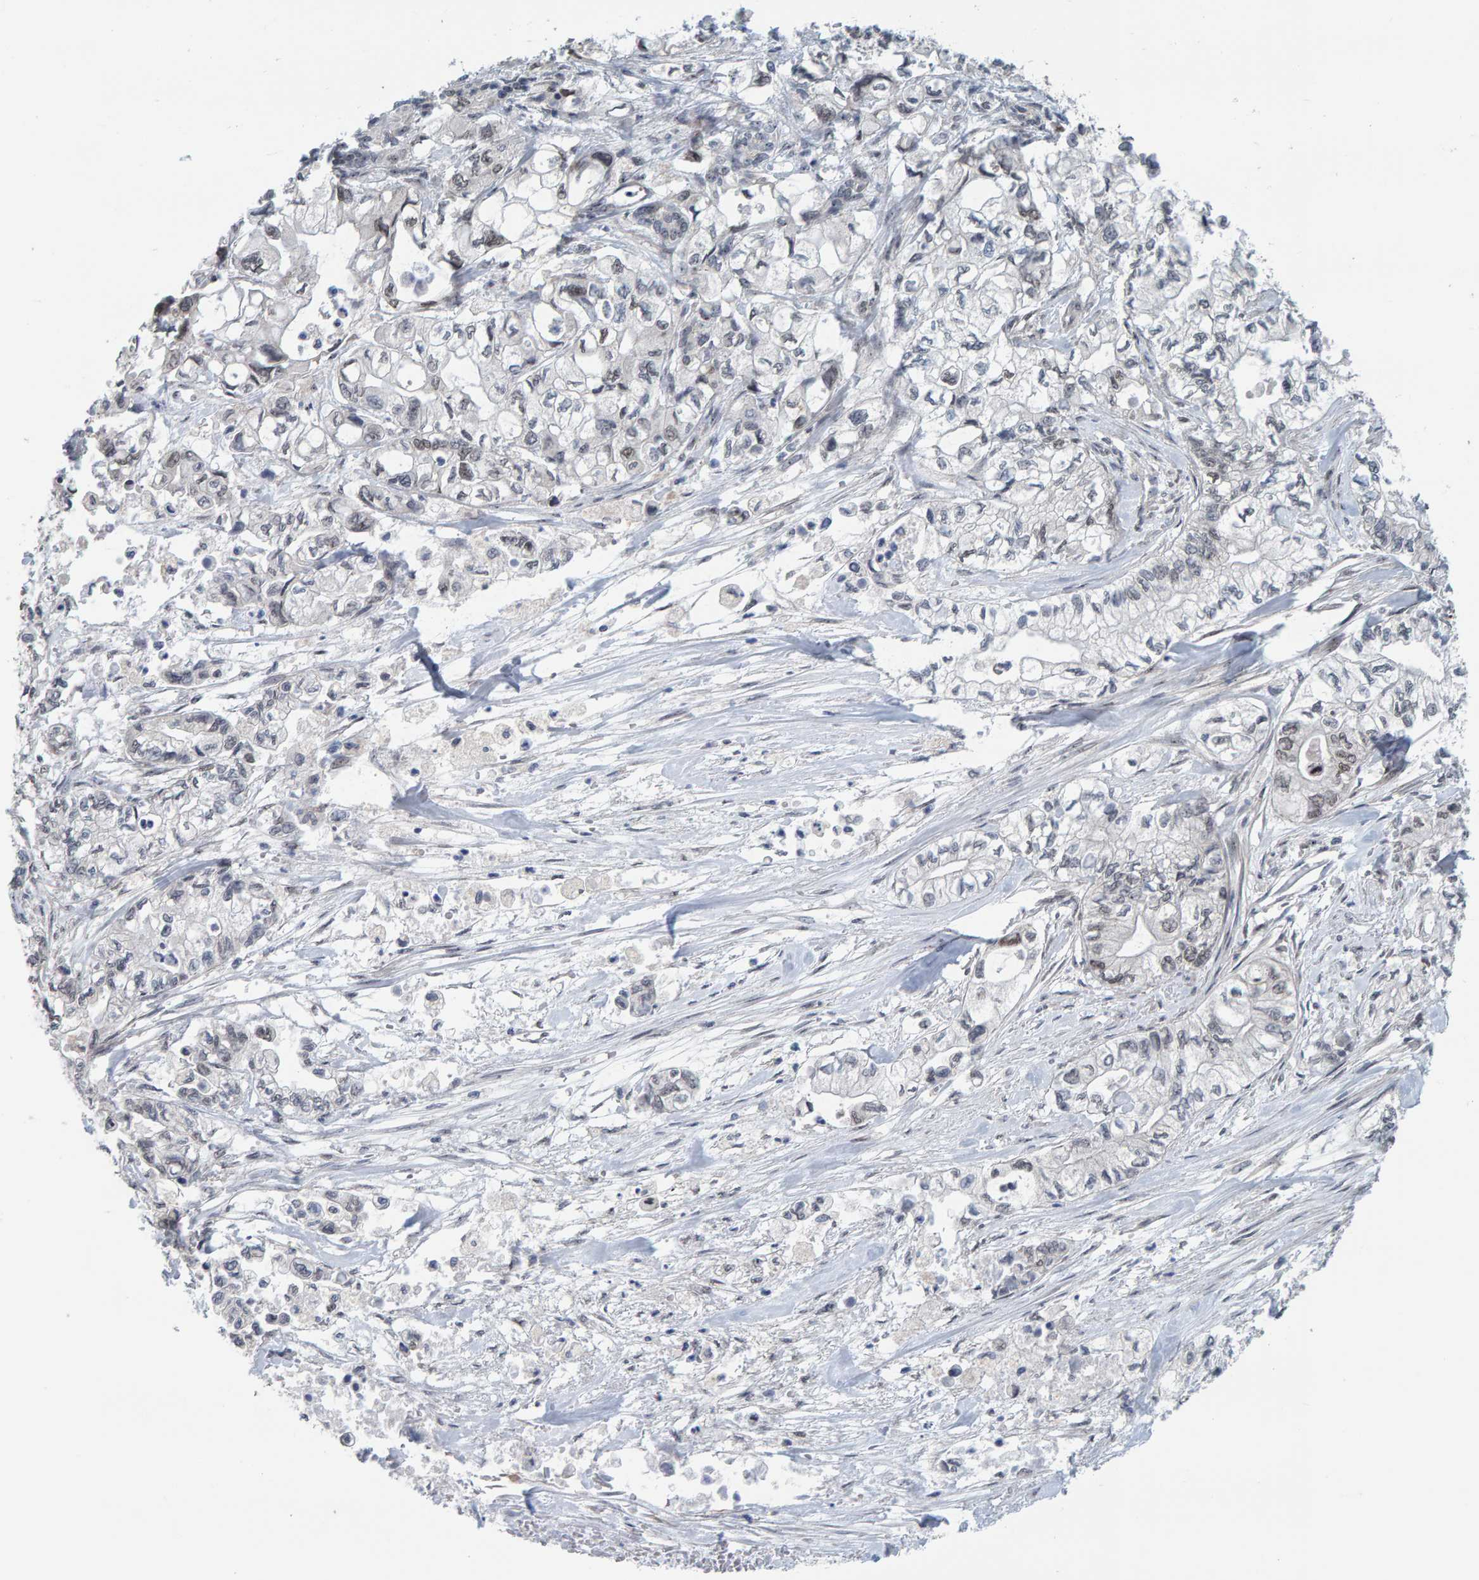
{"staining": {"intensity": "moderate", "quantity": "25%-75%", "location": "nuclear"}, "tissue": "pancreatic cancer", "cell_type": "Tumor cells", "image_type": "cancer", "snomed": [{"axis": "morphology", "description": "Adenocarcinoma, NOS"}, {"axis": "topography", "description": "Pancreas"}], "caption": "Moderate nuclear protein expression is present in approximately 25%-75% of tumor cells in adenocarcinoma (pancreatic).", "gene": "POLR1E", "patient": {"sex": "male", "age": 79}}